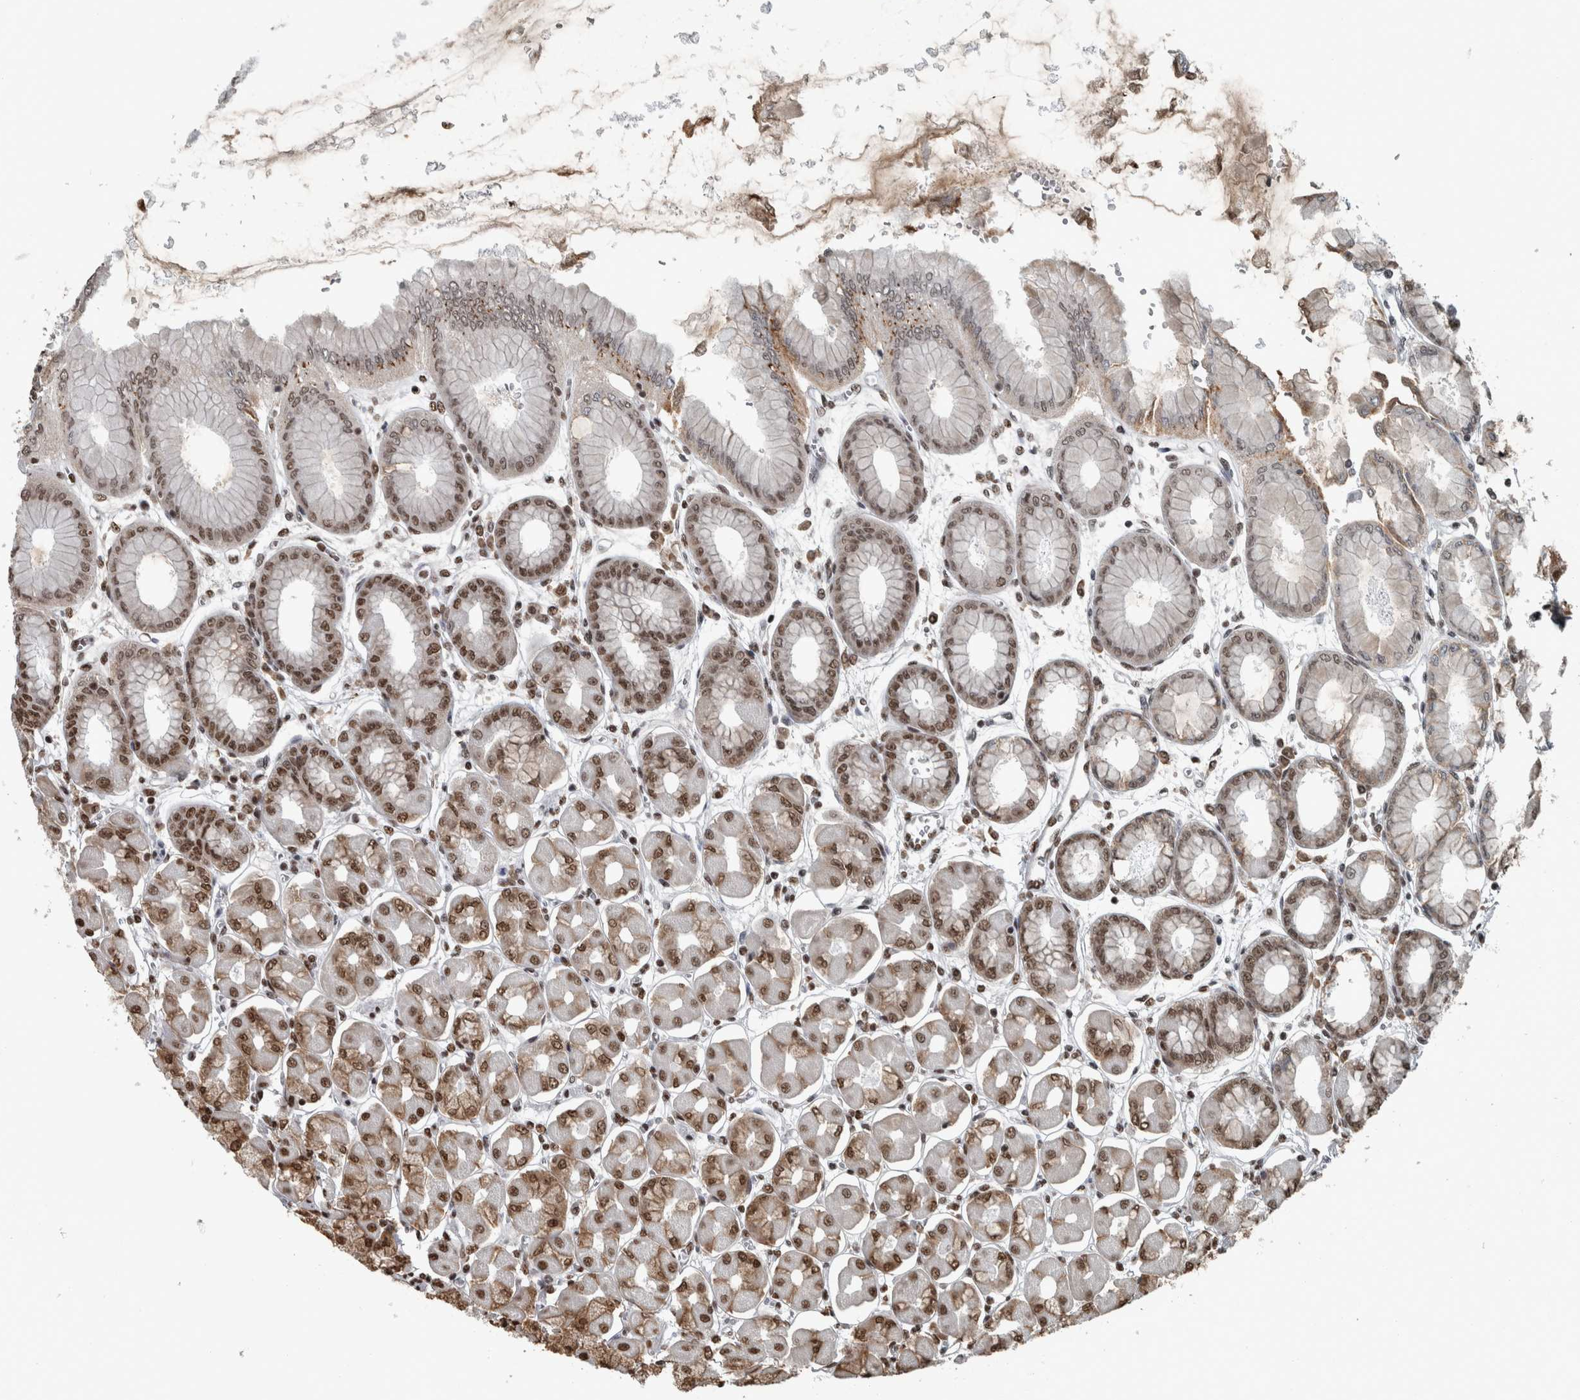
{"staining": {"intensity": "strong", "quantity": ">75%", "location": "cytoplasmic/membranous,nuclear"}, "tissue": "stomach", "cell_type": "Glandular cells", "image_type": "normal", "snomed": [{"axis": "morphology", "description": "Normal tissue, NOS"}, {"axis": "topography", "description": "Stomach, upper"}], "caption": "Protein analysis of normal stomach demonstrates strong cytoplasmic/membranous,nuclear staining in about >75% of glandular cells.", "gene": "TGS1", "patient": {"sex": "female", "age": 56}}